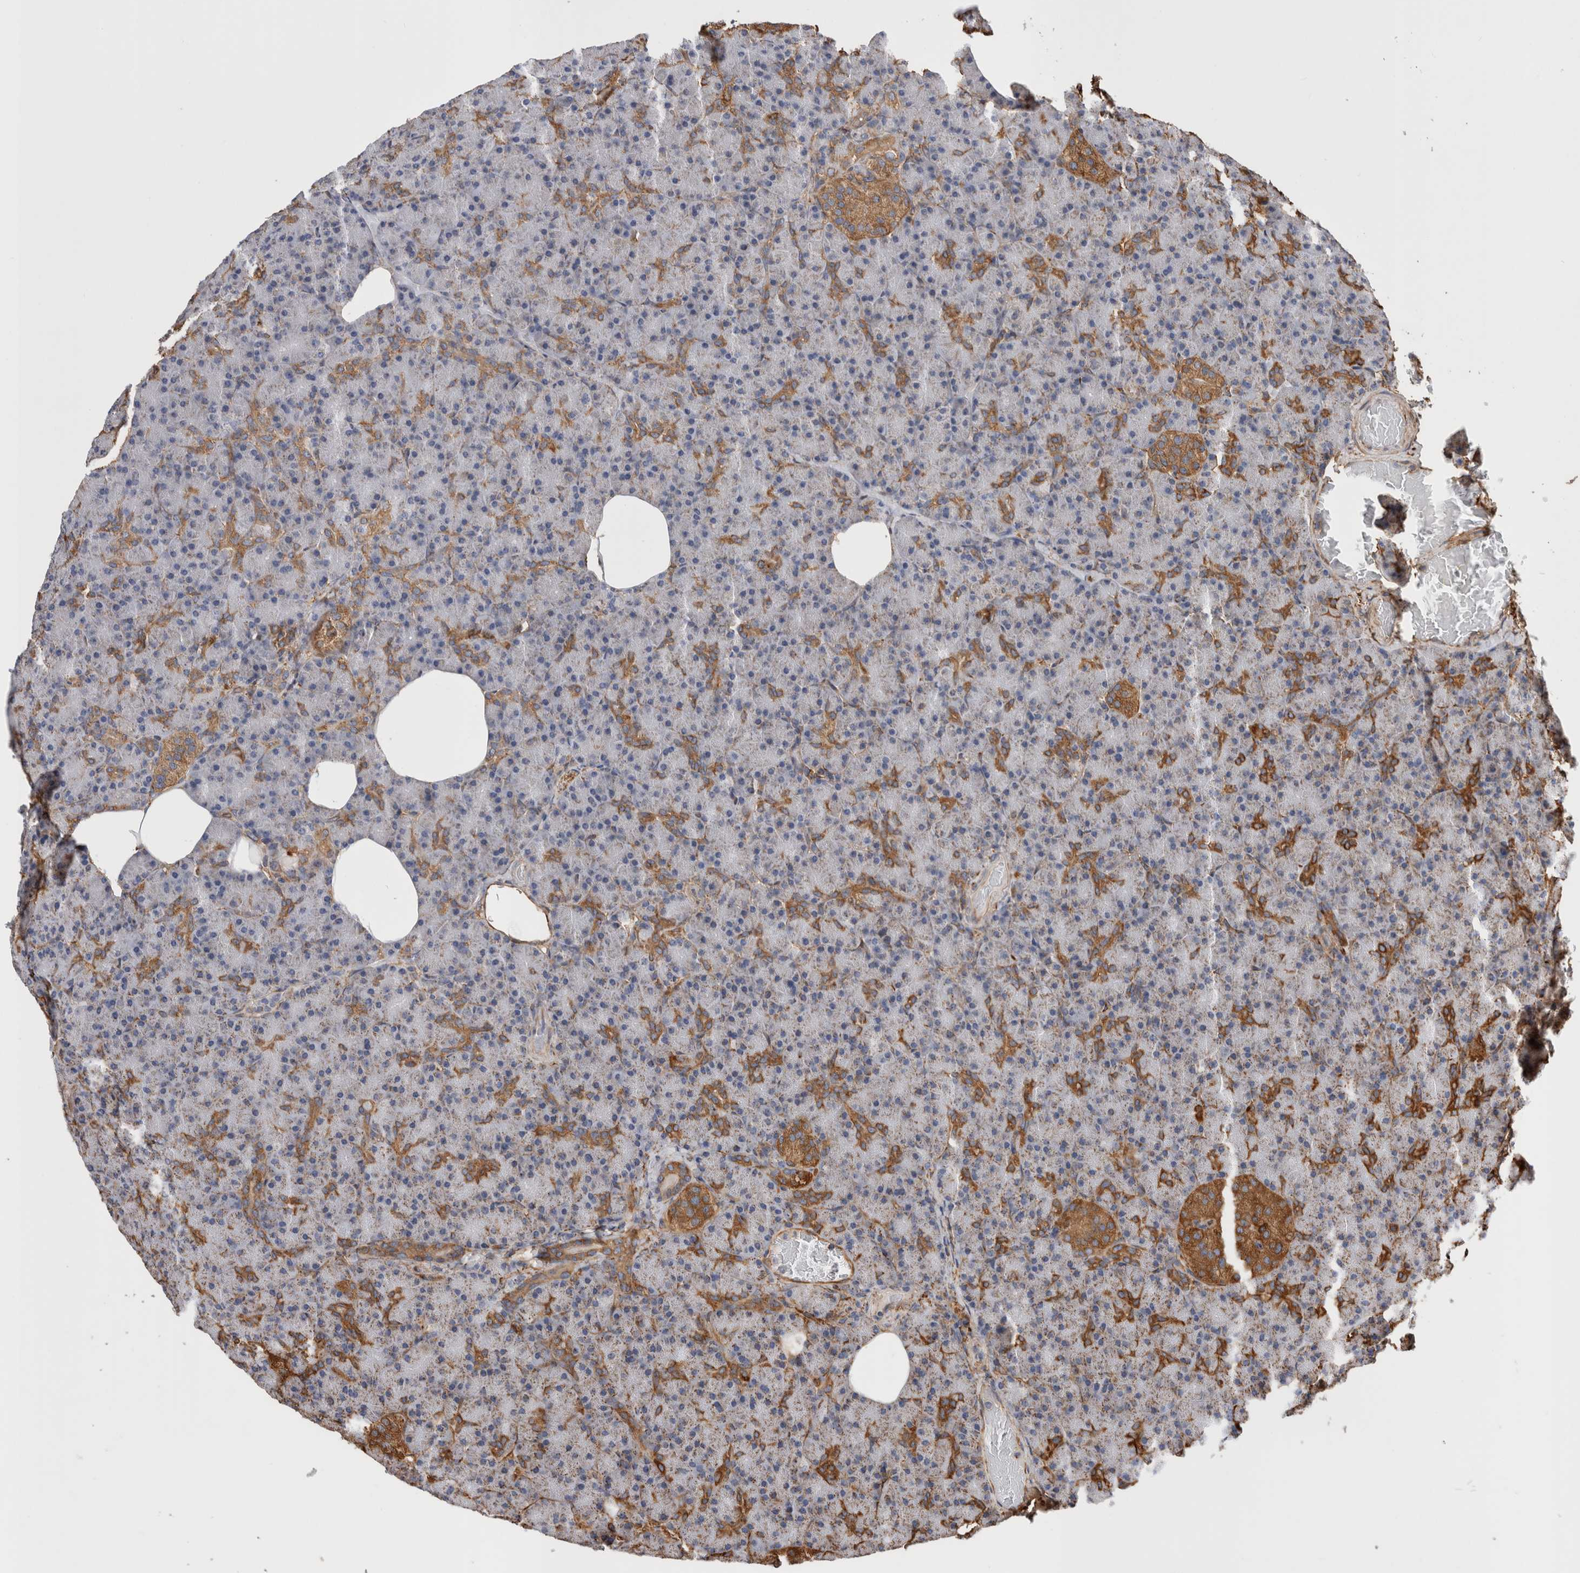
{"staining": {"intensity": "strong", "quantity": "<25%", "location": "cytoplasmic/membranous"}, "tissue": "pancreas", "cell_type": "Exocrine glandular cells", "image_type": "normal", "snomed": [{"axis": "morphology", "description": "Normal tissue, NOS"}, {"axis": "topography", "description": "Pancreas"}], "caption": "Pancreas stained with DAB immunohistochemistry (IHC) demonstrates medium levels of strong cytoplasmic/membranous staining in approximately <25% of exocrine glandular cells.", "gene": "ZNF397", "patient": {"sex": "female", "age": 43}}